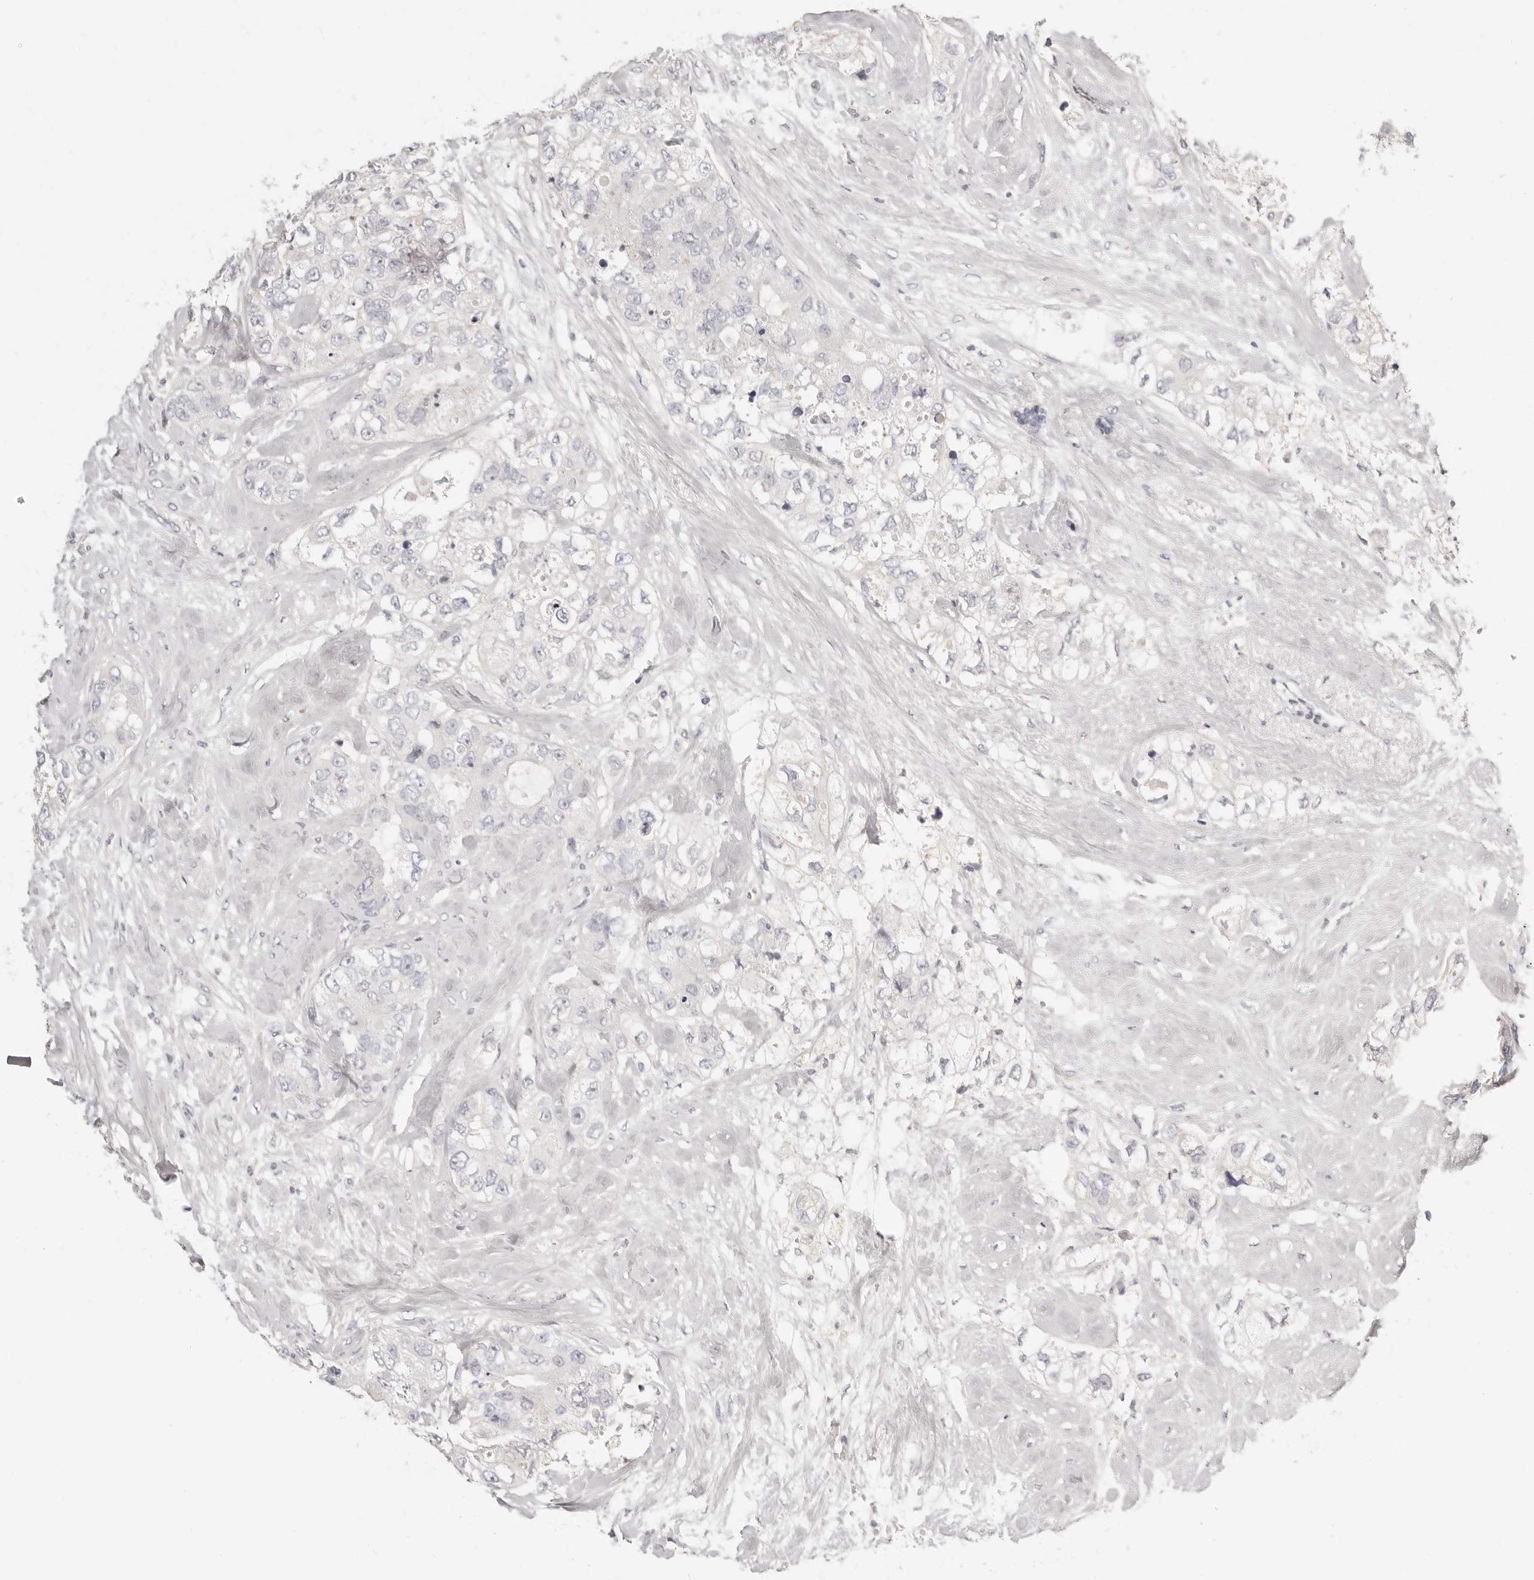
{"staining": {"intensity": "negative", "quantity": "none", "location": "none"}, "tissue": "breast cancer", "cell_type": "Tumor cells", "image_type": "cancer", "snomed": [{"axis": "morphology", "description": "Duct carcinoma"}, {"axis": "topography", "description": "Breast"}], "caption": "An immunohistochemistry image of breast cancer is shown. There is no staining in tumor cells of breast cancer.", "gene": "FABP1", "patient": {"sex": "female", "age": 62}}